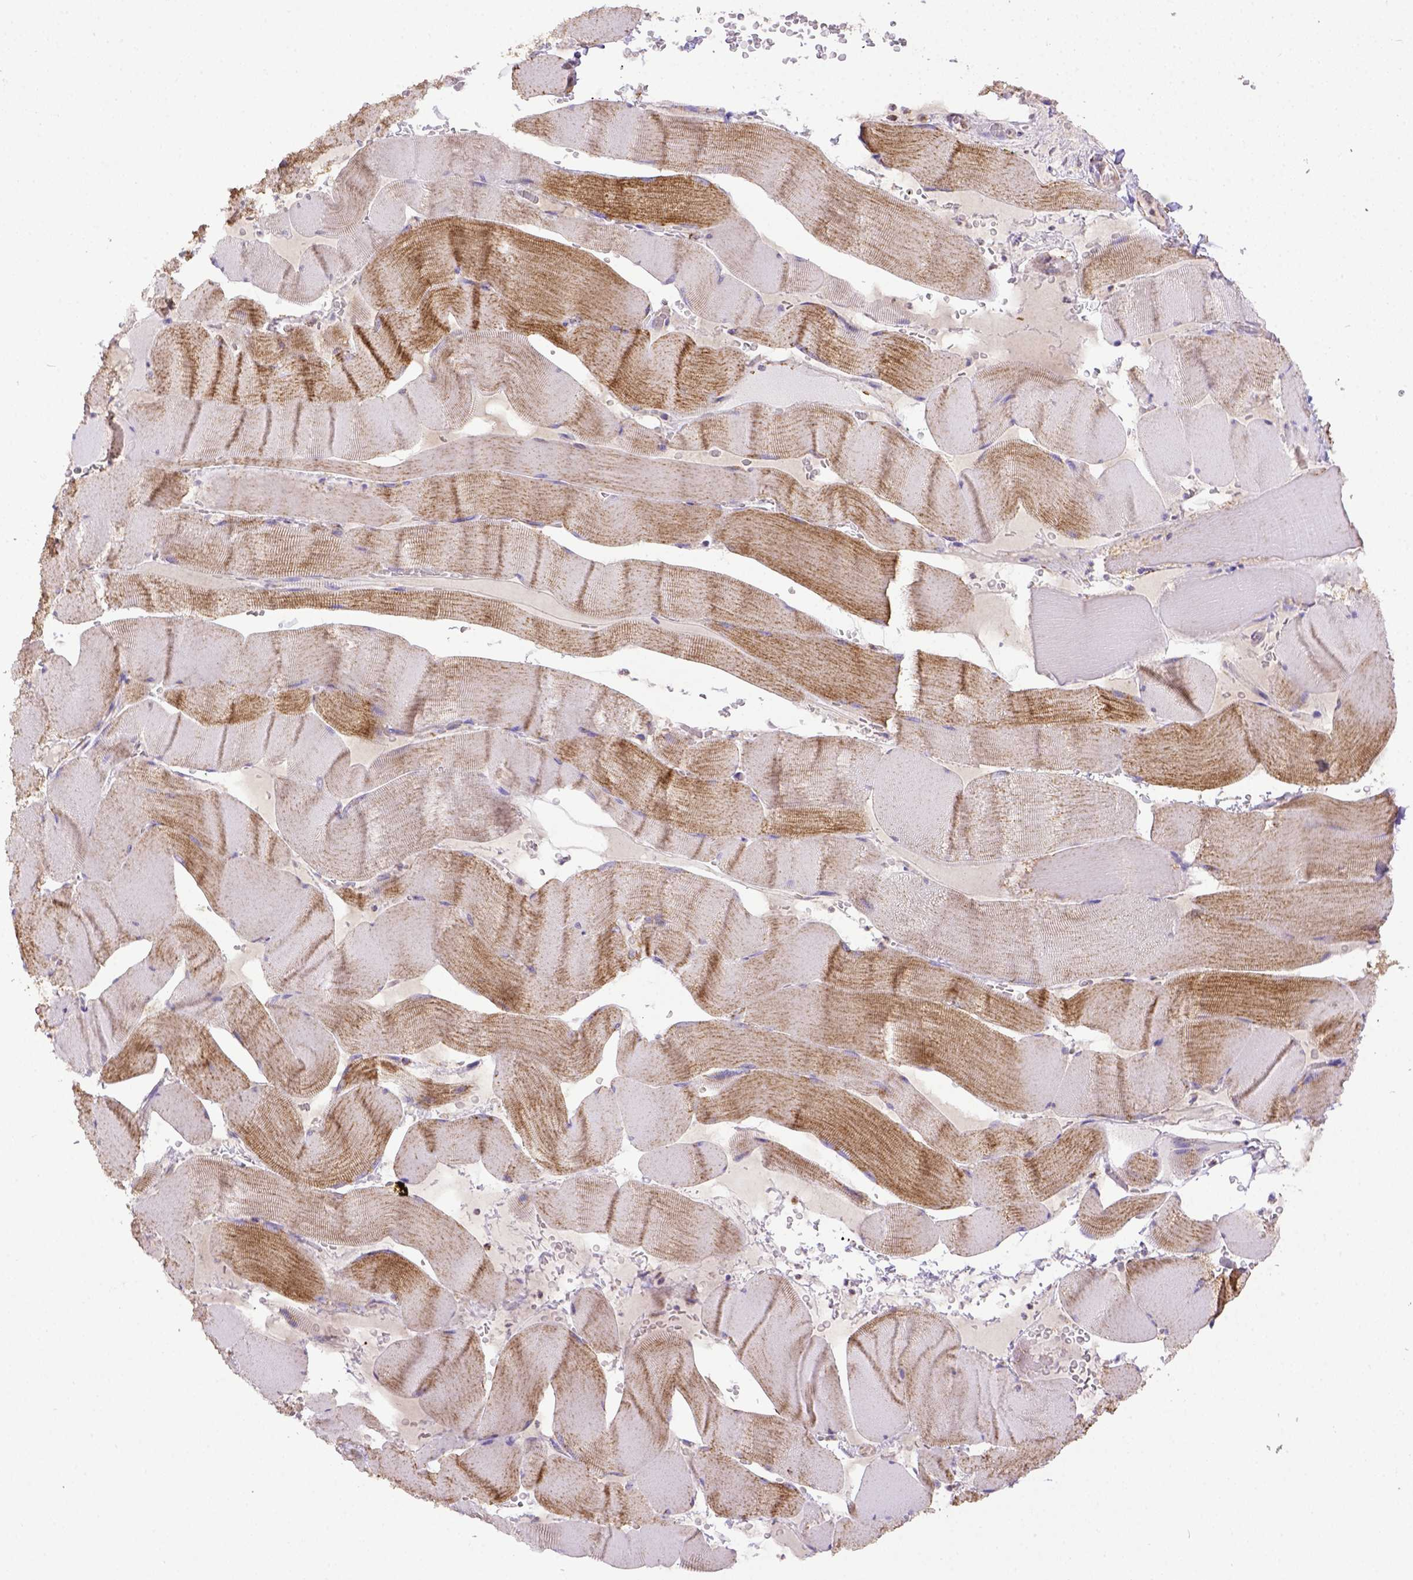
{"staining": {"intensity": "moderate", "quantity": "25%-75%", "location": "cytoplasmic/membranous"}, "tissue": "skeletal muscle", "cell_type": "Myocytes", "image_type": "normal", "snomed": [{"axis": "morphology", "description": "Normal tissue, NOS"}, {"axis": "topography", "description": "Skeletal muscle"}], "caption": "This photomicrograph reveals benign skeletal muscle stained with IHC to label a protein in brown. The cytoplasmic/membranous of myocytes show moderate positivity for the protein. Nuclei are counter-stained blue.", "gene": "MT", "patient": {"sex": "male", "age": 56}}